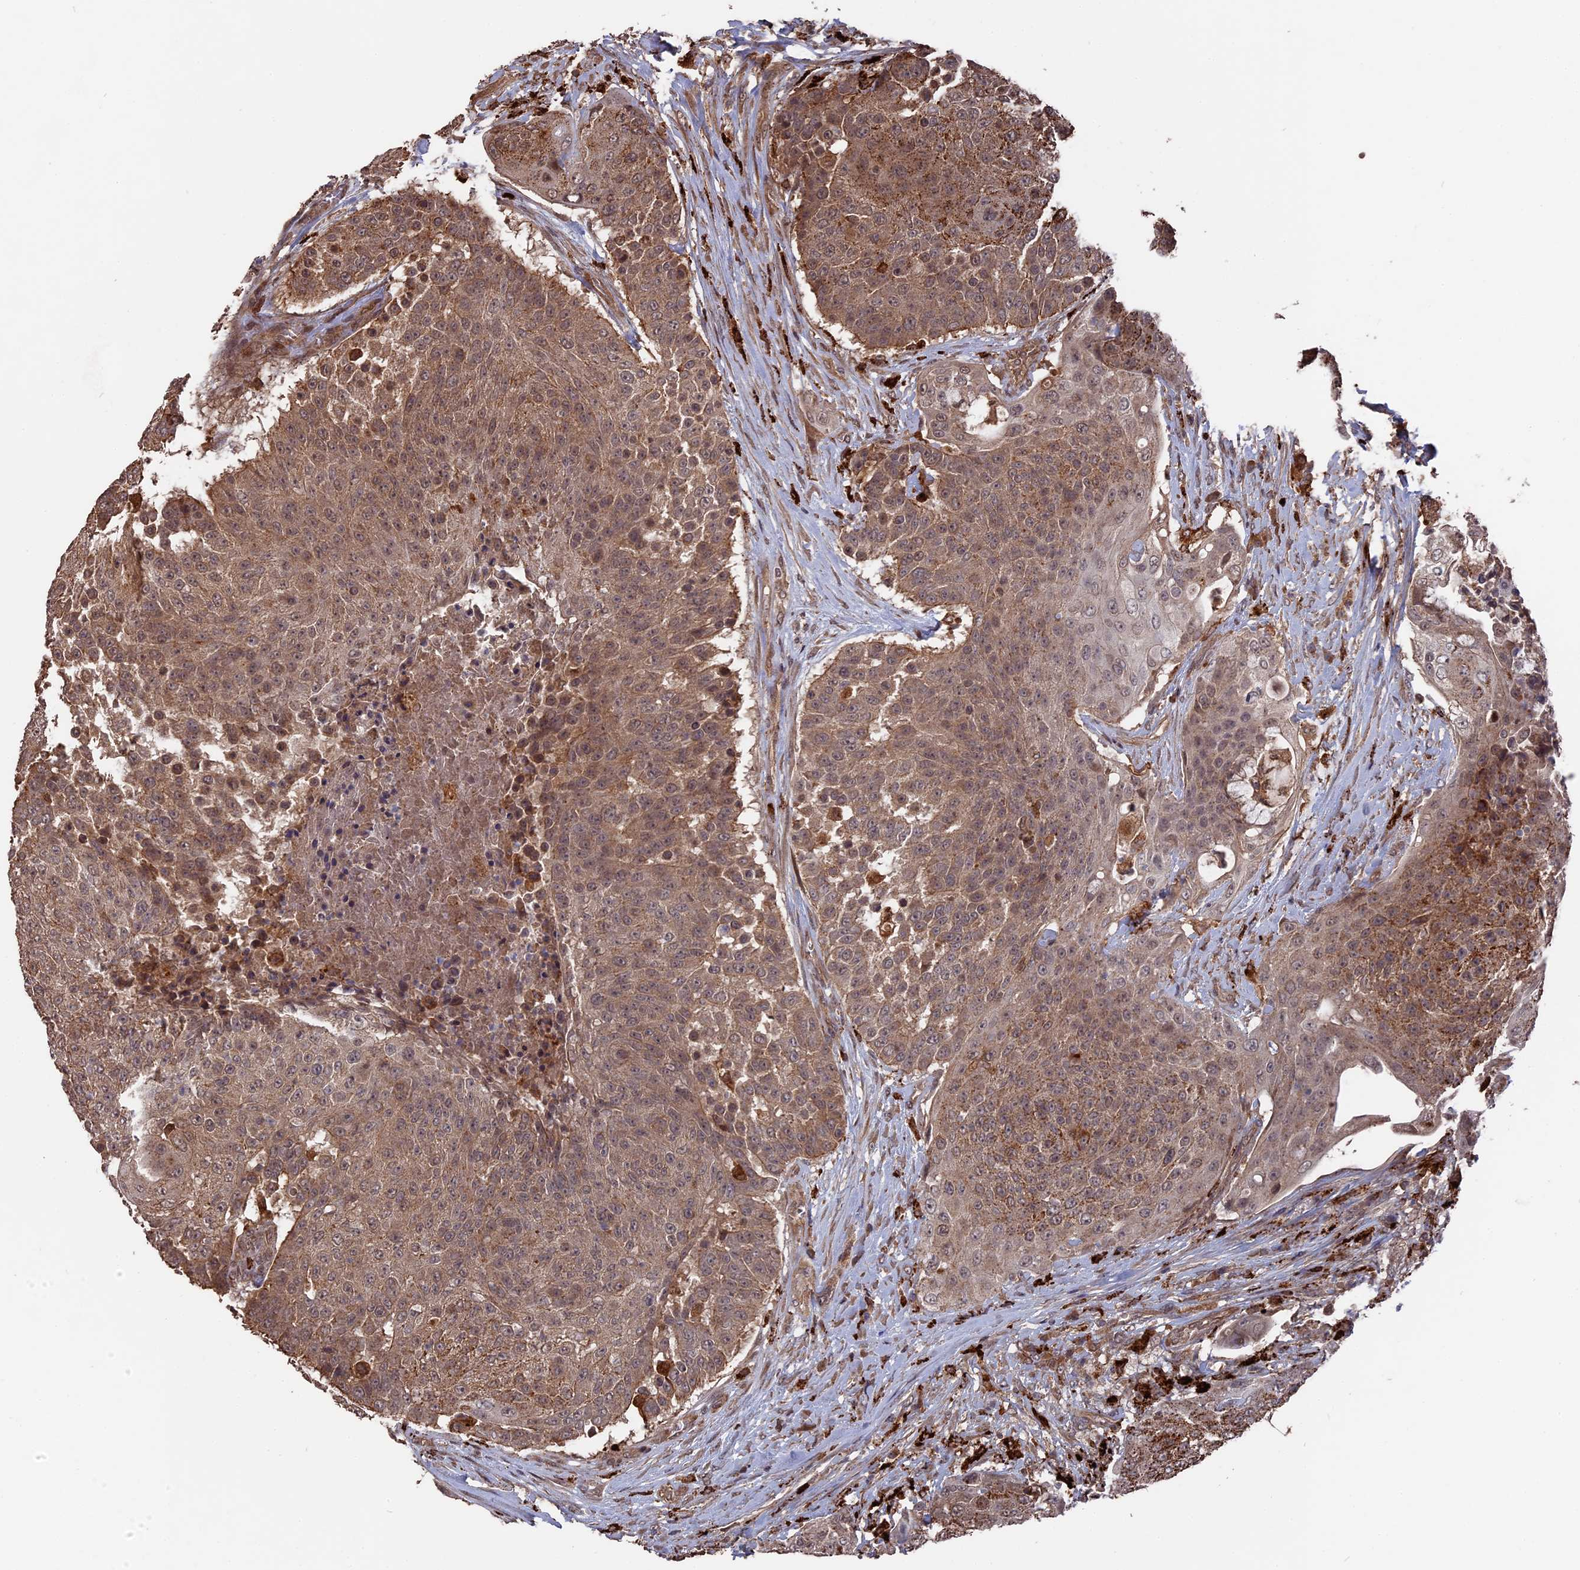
{"staining": {"intensity": "moderate", "quantity": ">75%", "location": "cytoplasmic/membranous,nuclear"}, "tissue": "urothelial cancer", "cell_type": "Tumor cells", "image_type": "cancer", "snomed": [{"axis": "morphology", "description": "Urothelial carcinoma, High grade"}, {"axis": "topography", "description": "Urinary bladder"}], "caption": "Urothelial cancer tissue shows moderate cytoplasmic/membranous and nuclear positivity in about >75% of tumor cells, visualized by immunohistochemistry.", "gene": "TELO2", "patient": {"sex": "female", "age": 63}}